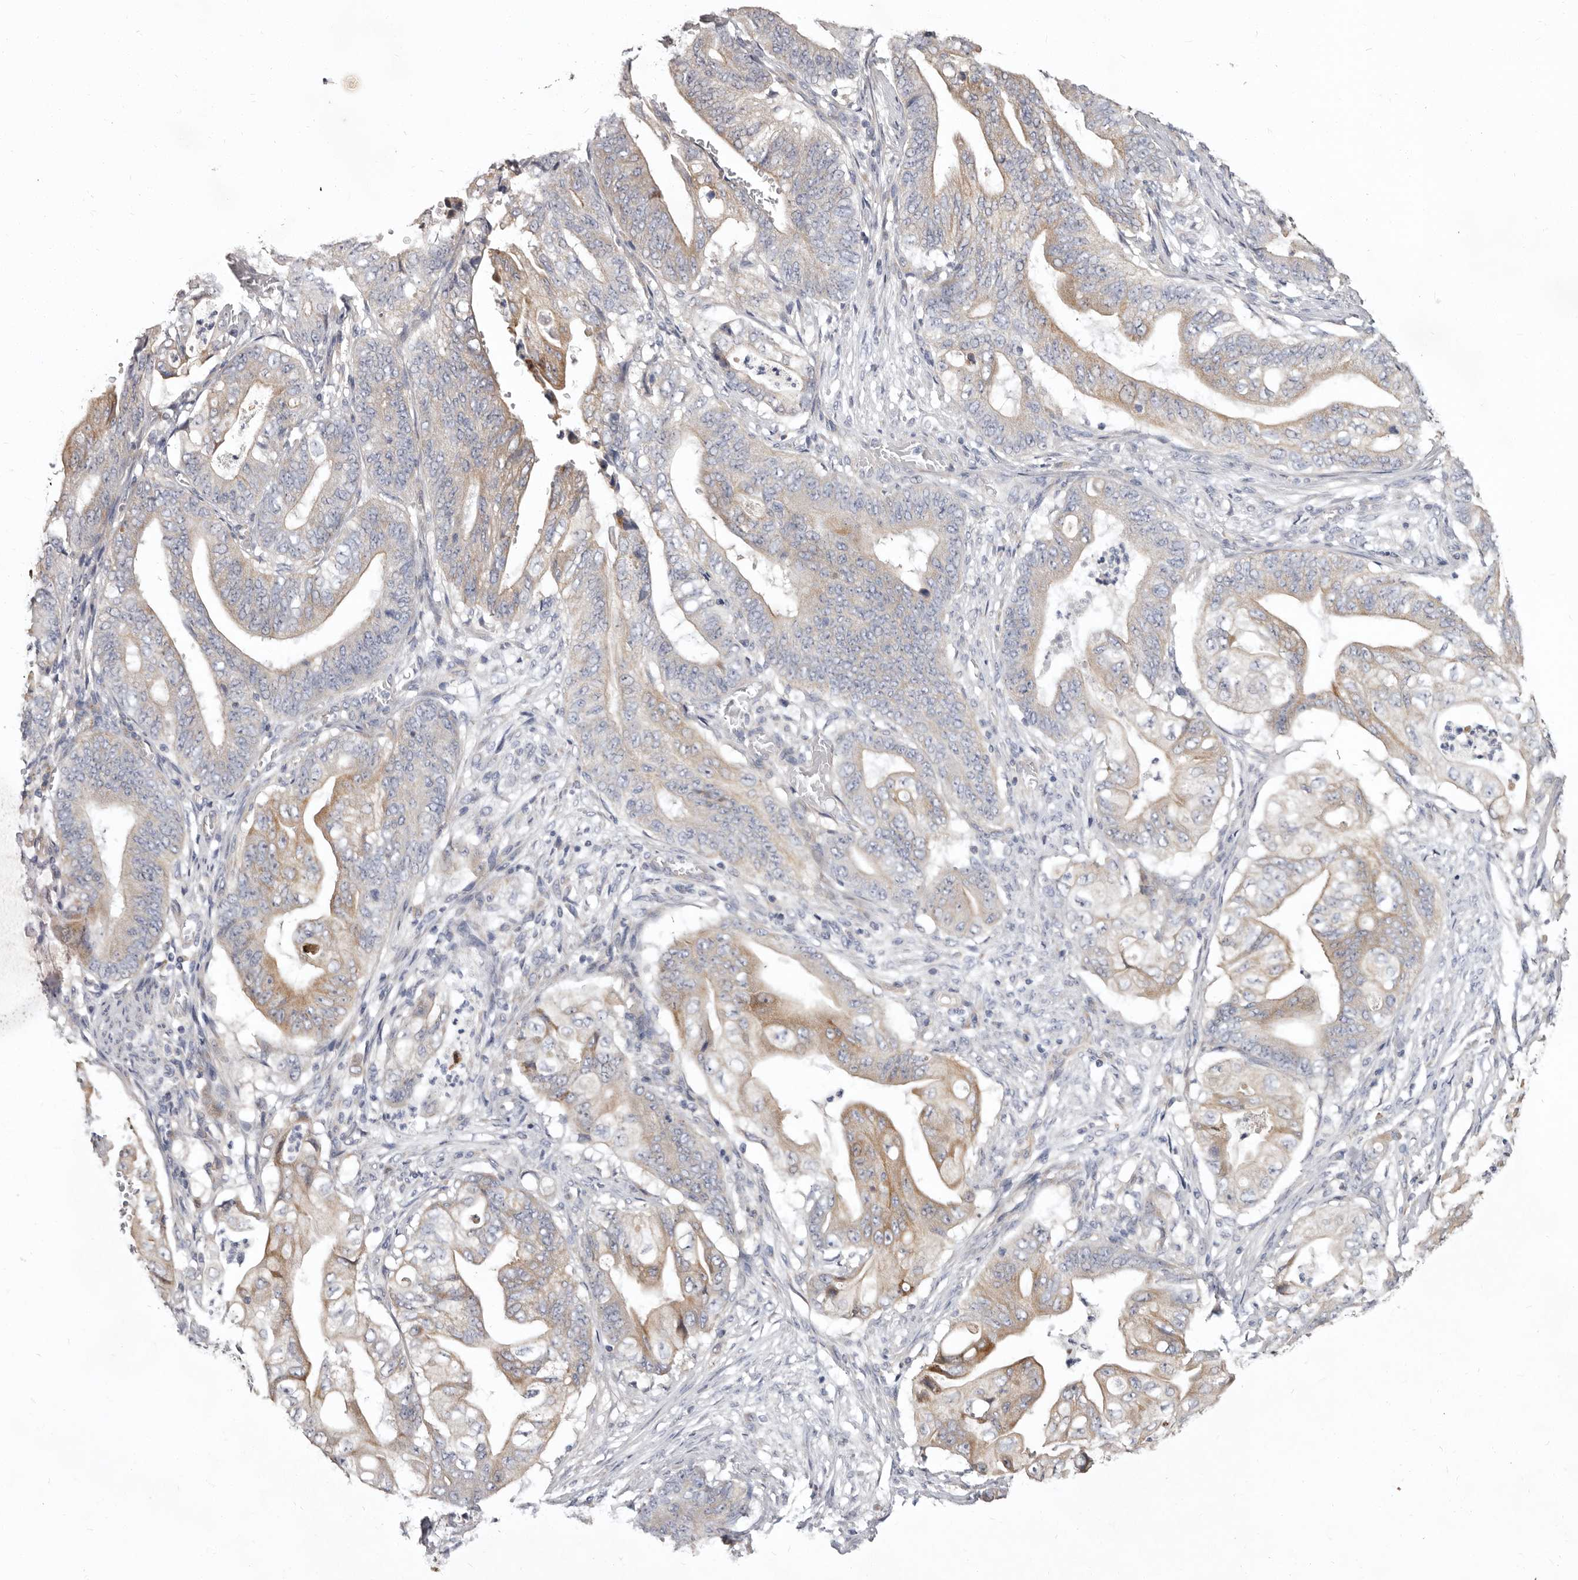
{"staining": {"intensity": "weak", "quantity": ">75%", "location": "cytoplasmic/membranous"}, "tissue": "stomach cancer", "cell_type": "Tumor cells", "image_type": "cancer", "snomed": [{"axis": "morphology", "description": "Adenocarcinoma, NOS"}, {"axis": "topography", "description": "Stomach"}], "caption": "Approximately >75% of tumor cells in human stomach cancer (adenocarcinoma) display weak cytoplasmic/membranous protein positivity as visualized by brown immunohistochemical staining.", "gene": "FMO2", "patient": {"sex": "female", "age": 73}}